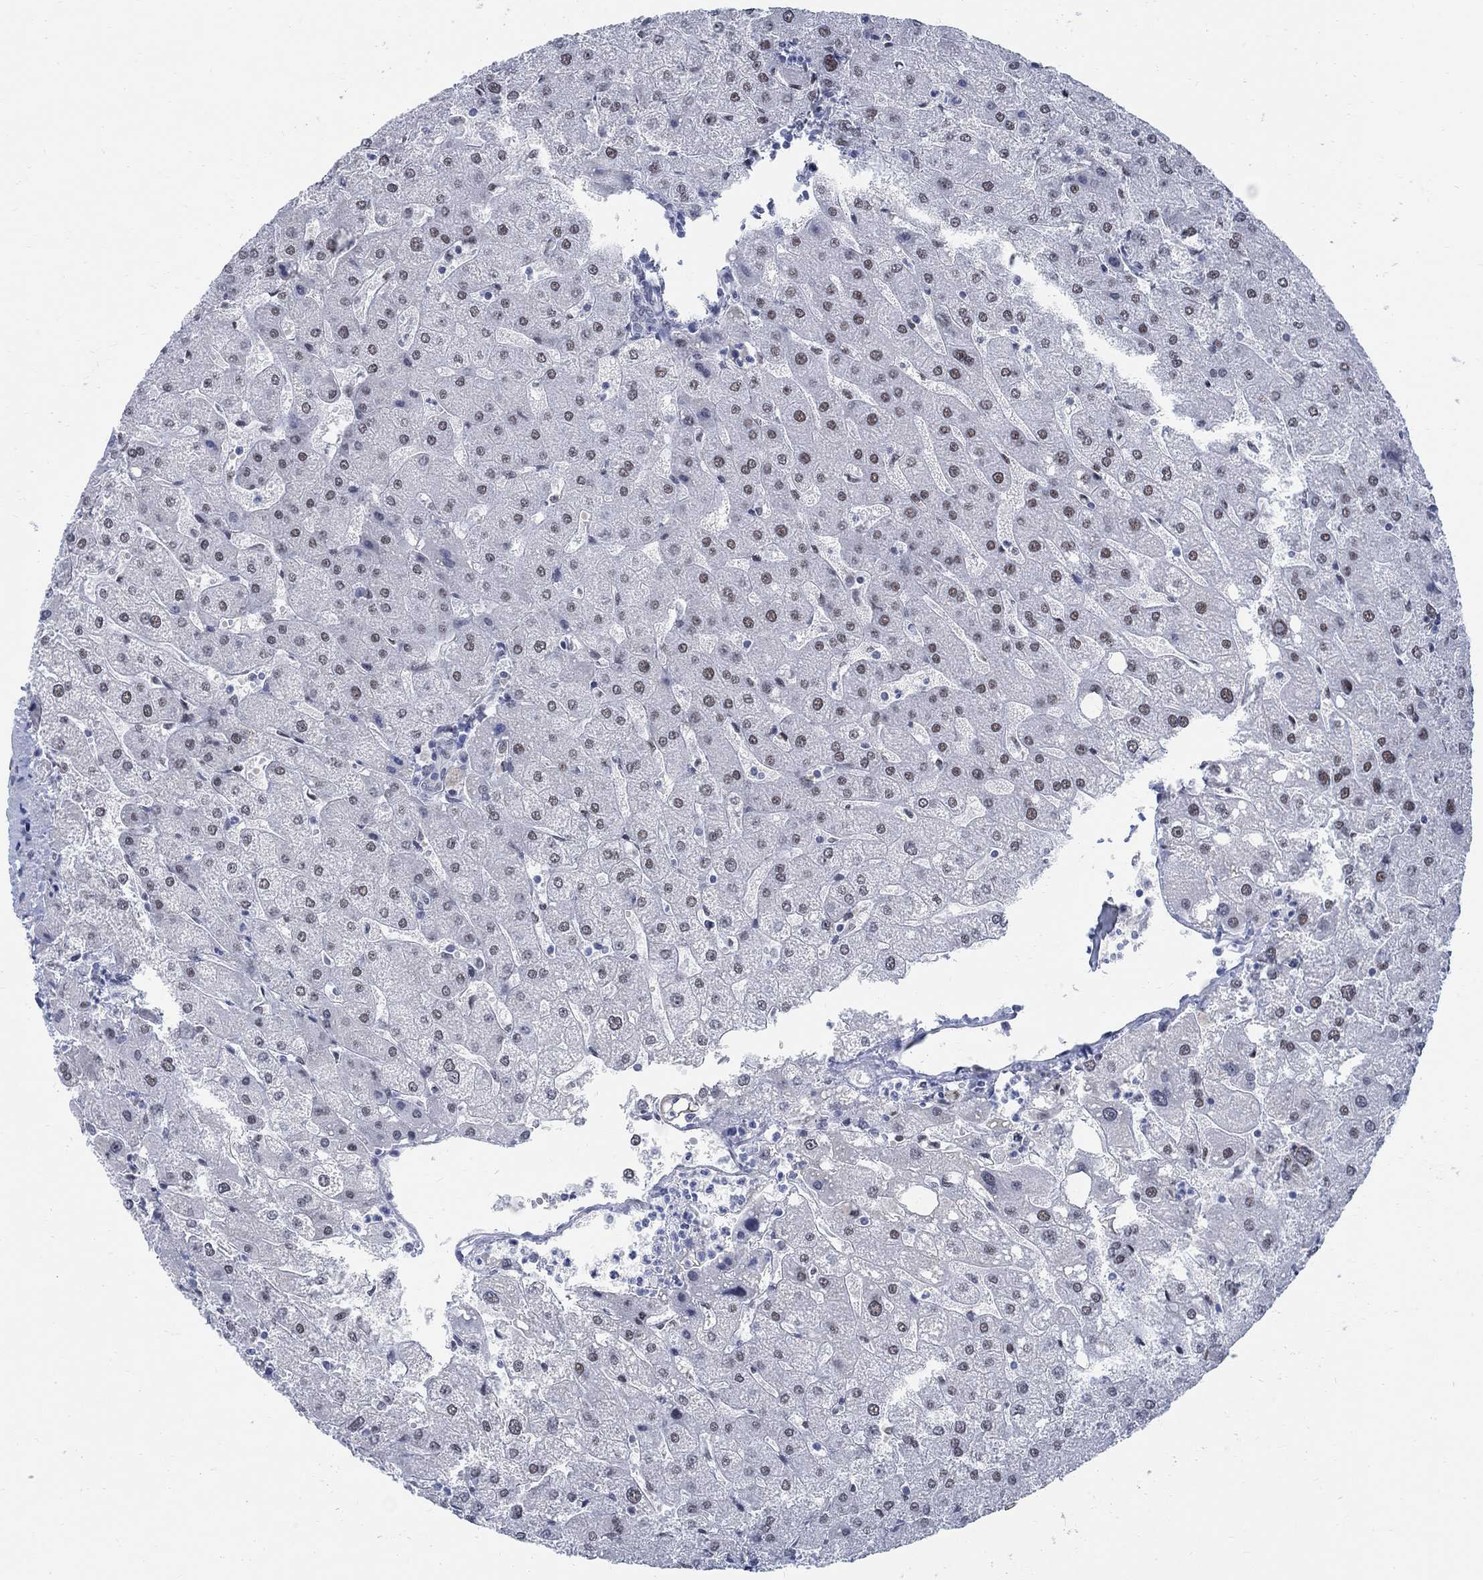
{"staining": {"intensity": "negative", "quantity": "none", "location": "none"}, "tissue": "liver", "cell_type": "Cholangiocytes", "image_type": "normal", "snomed": [{"axis": "morphology", "description": "Normal tissue, NOS"}, {"axis": "topography", "description": "Liver"}], "caption": "DAB immunohistochemical staining of unremarkable human liver shows no significant expression in cholangiocytes.", "gene": "DLK1", "patient": {"sex": "male", "age": 67}}